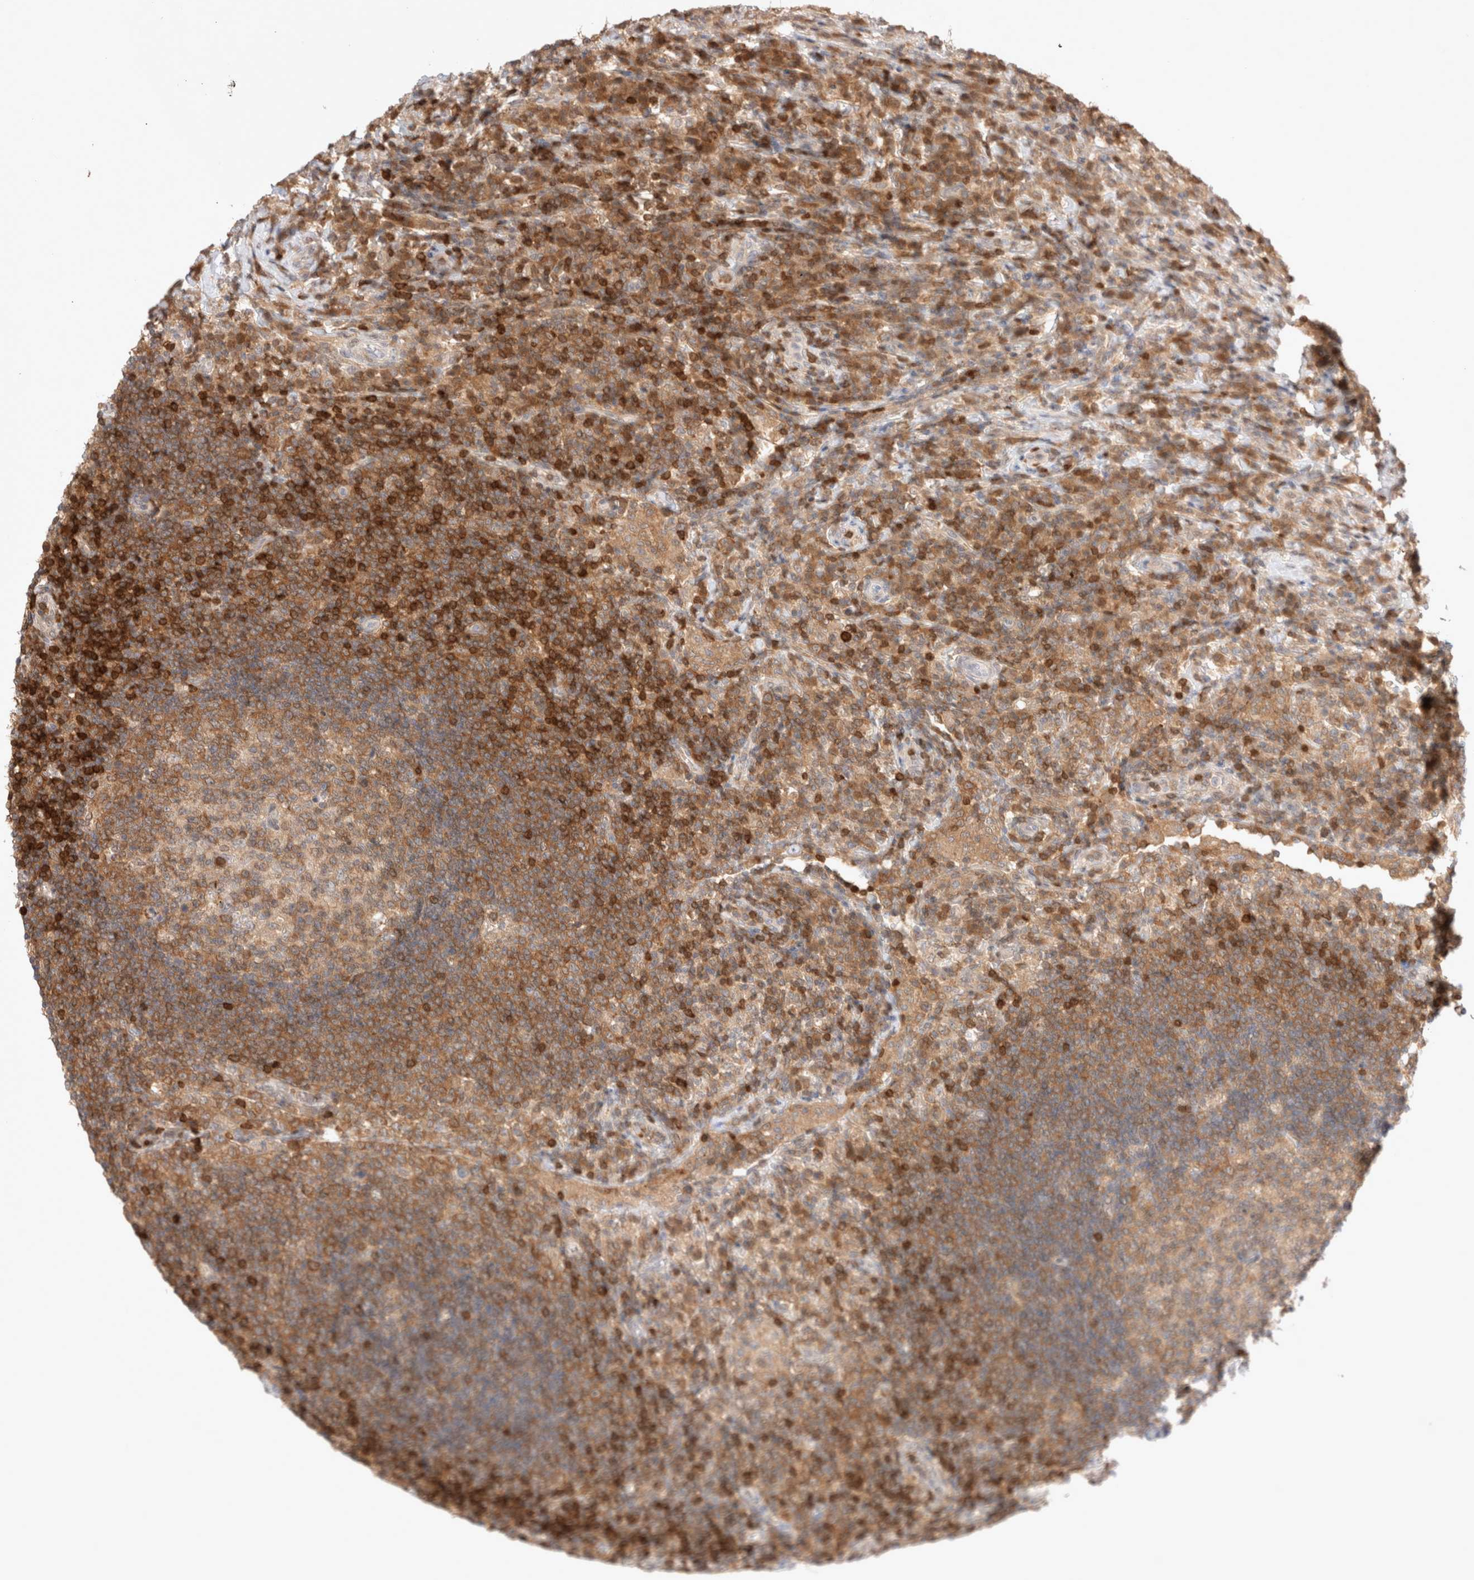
{"staining": {"intensity": "moderate", "quantity": ">75%", "location": "cytoplasmic/membranous"}, "tissue": "lymph node", "cell_type": "Germinal center cells", "image_type": "normal", "snomed": [{"axis": "morphology", "description": "Normal tissue, NOS"}, {"axis": "topography", "description": "Lymph node"}], "caption": "Germinal center cells reveal medium levels of moderate cytoplasmic/membranous expression in approximately >75% of cells in normal lymph node.", "gene": "STARD10", "patient": {"sex": "female", "age": 53}}